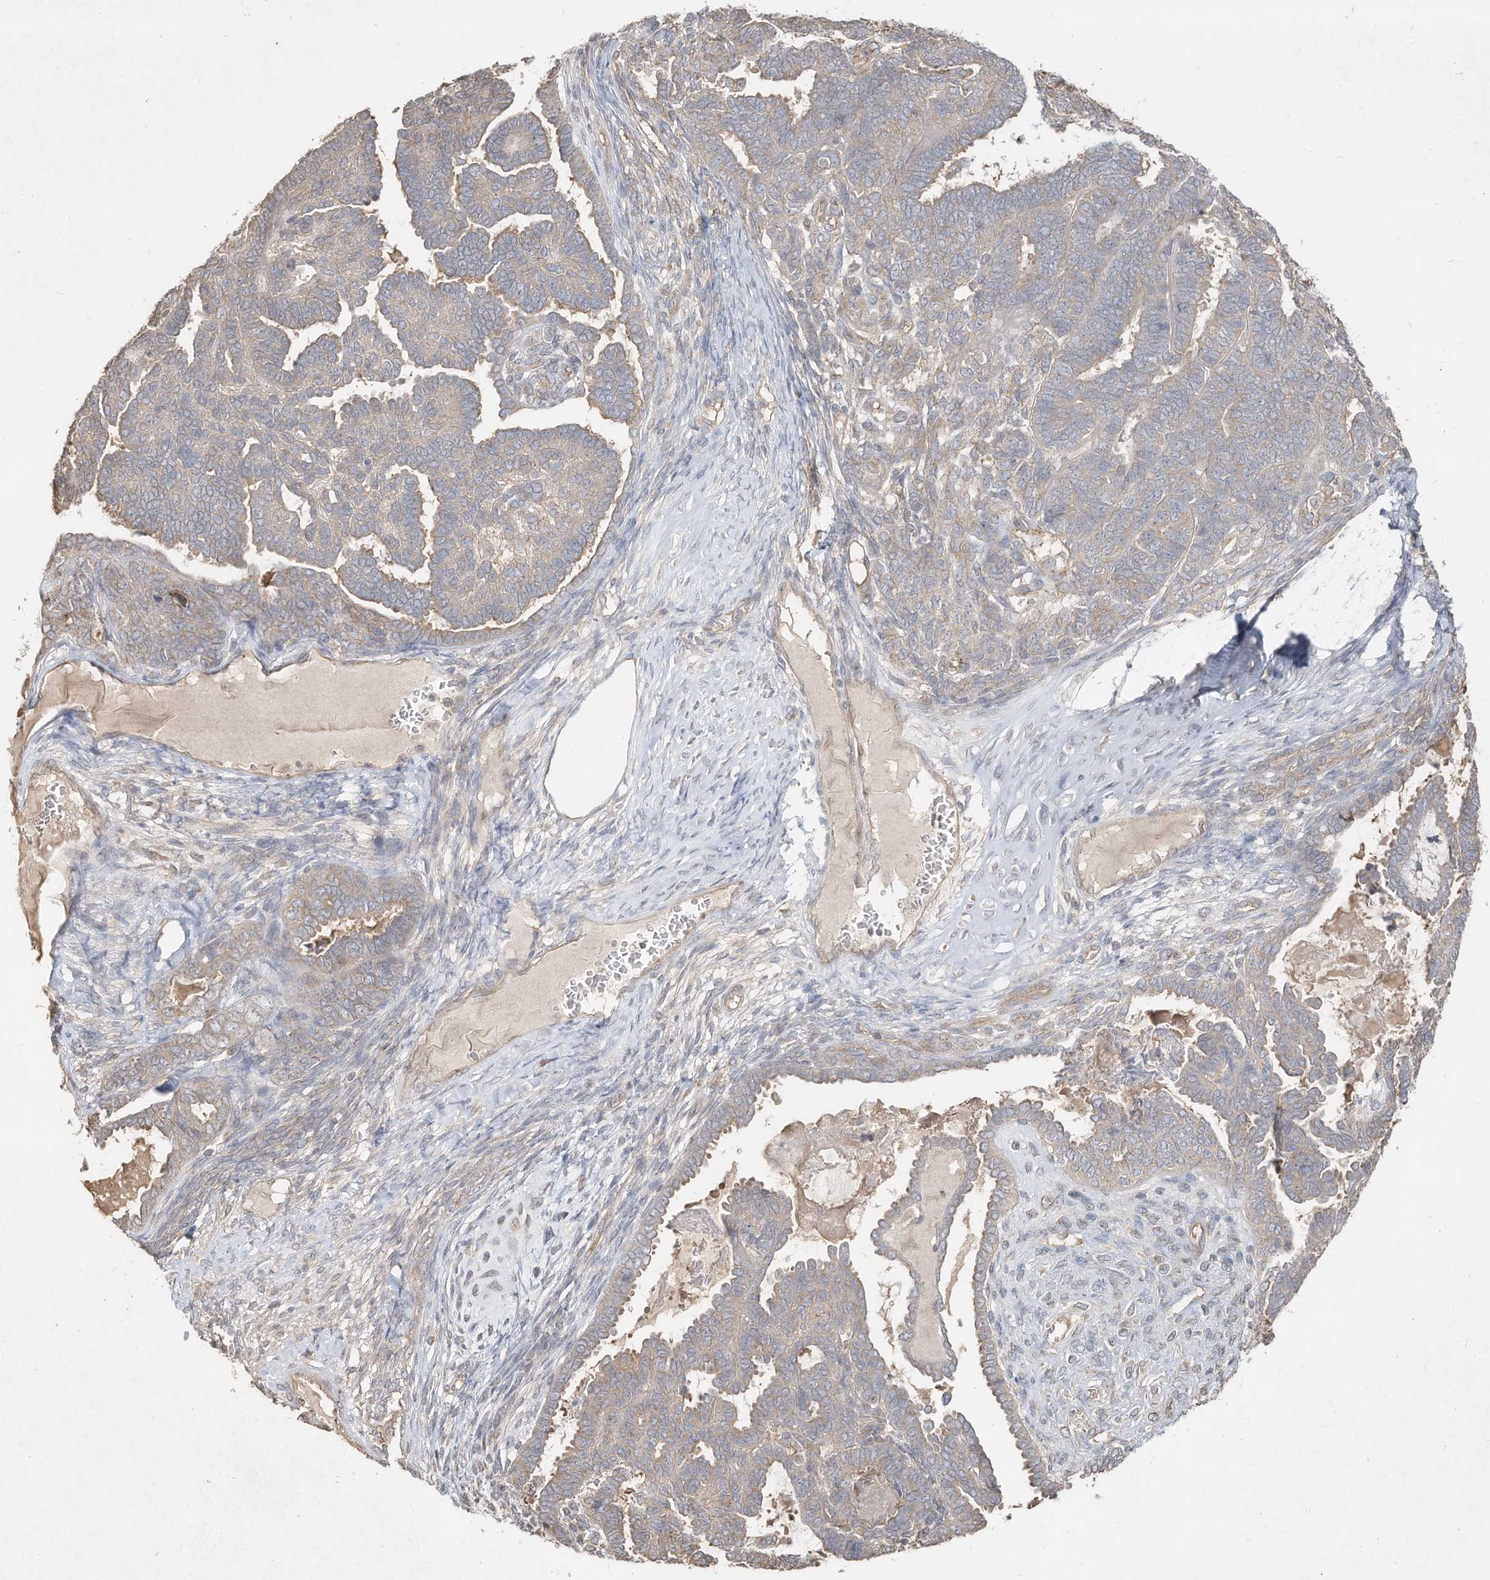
{"staining": {"intensity": "negative", "quantity": "none", "location": "none"}, "tissue": "endometrial cancer", "cell_type": "Tumor cells", "image_type": "cancer", "snomed": [{"axis": "morphology", "description": "Neoplasm, malignant, NOS"}, {"axis": "topography", "description": "Endometrium"}], "caption": "DAB (3,3'-diaminobenzidine) immunohistochemical staining of endometrial cancer reveals no significant positivity in tumor cells.", "gene": "DYNC1I2", "patient": {"sex": "female", "age": 74}}